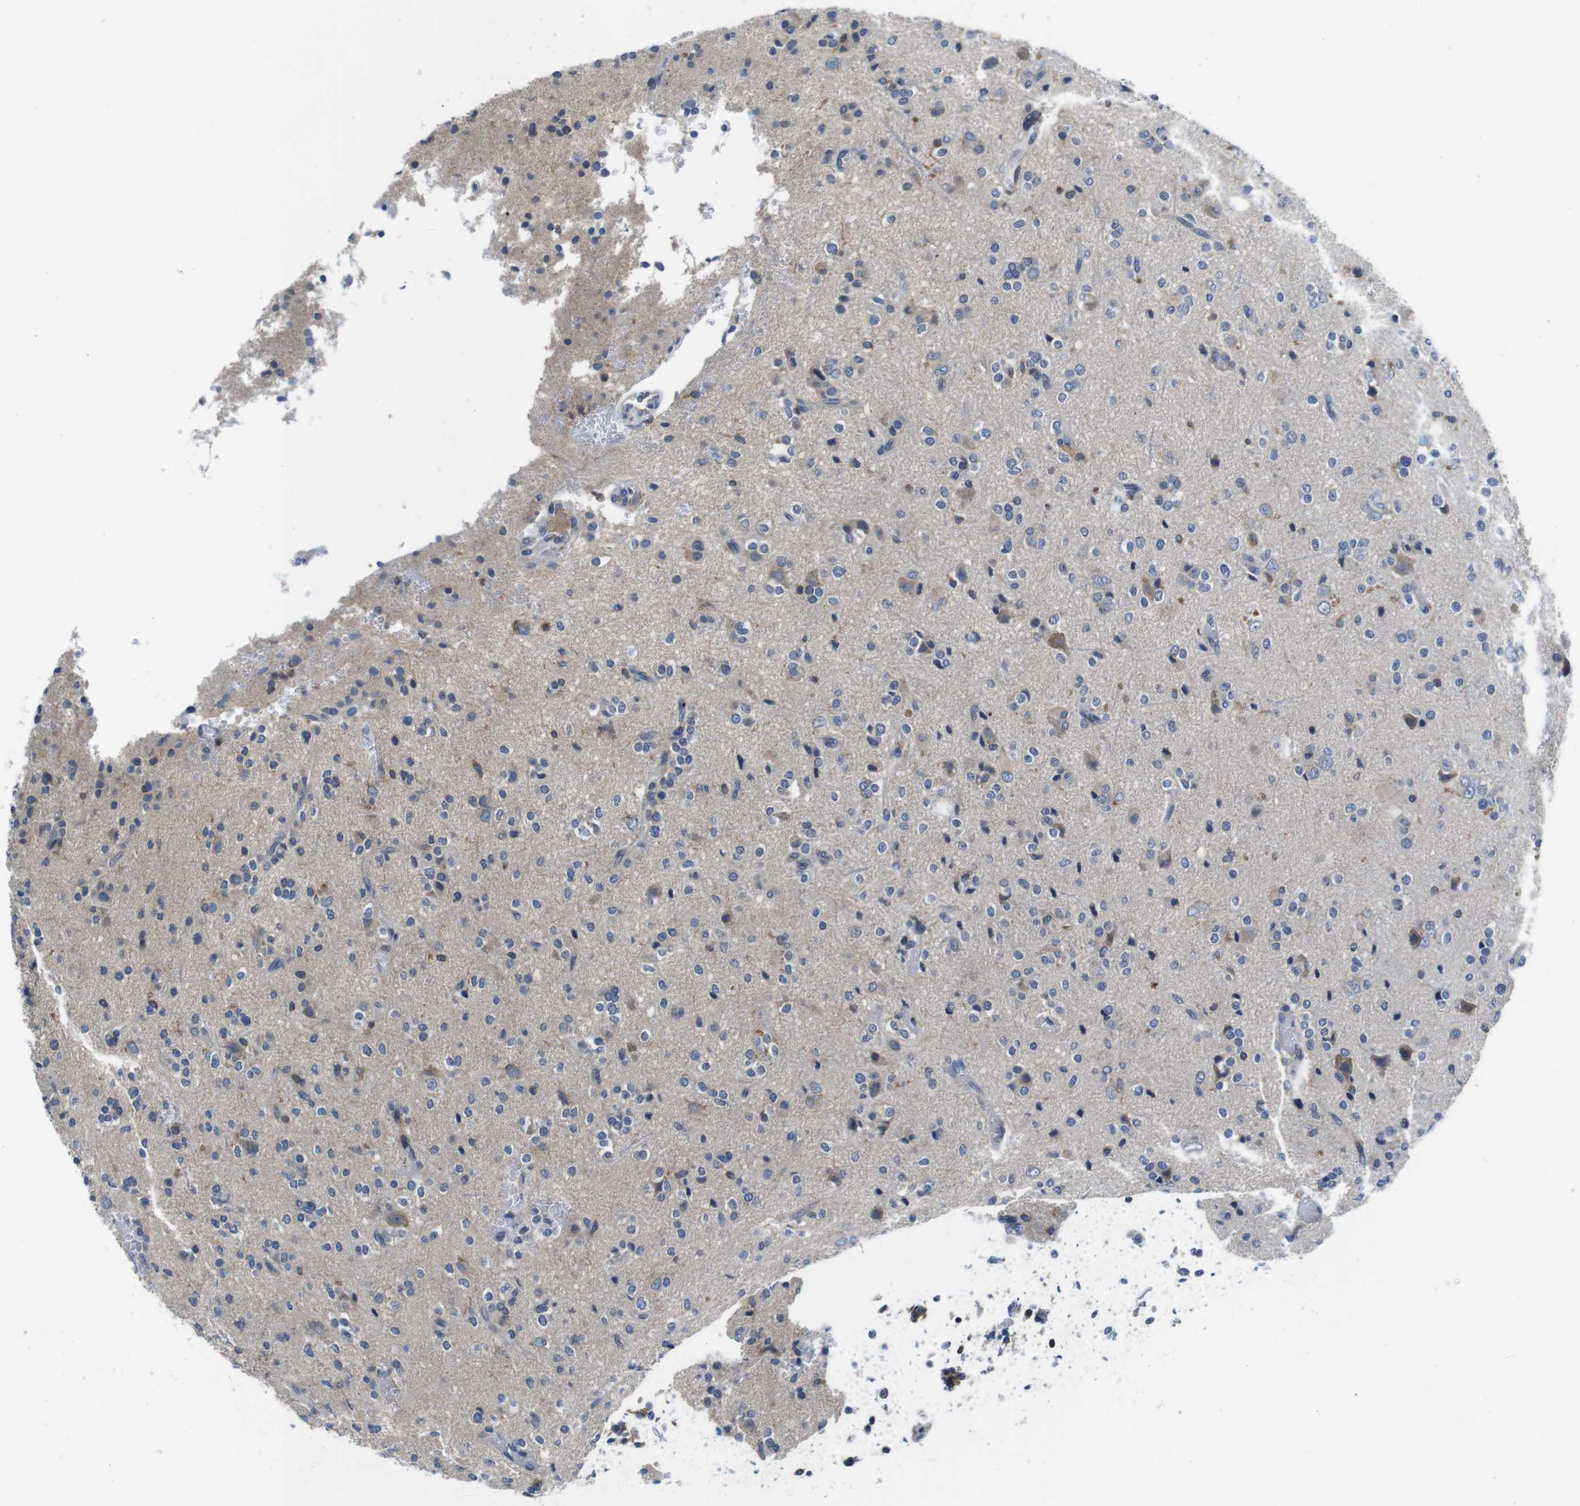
{"staining": {"intensity": "weak", "quantity": "<25%", "location": "cytoplasmic/membranous"}, "tissue": "glioma", "cell_type": "Tumor cells", "image_type": "cancer", "snomed": [{"axis": "morphology", "description": "Glioma, malignant, High grade"}, {"axis": "topography", "description": "Brain"}], "caption": "An image of high-grade glioma (malignant) stained for a protein shows no brown staining in tumor cells.", "gene": "PIK3CD", "patient": {"sex": "male", "age": 47}}